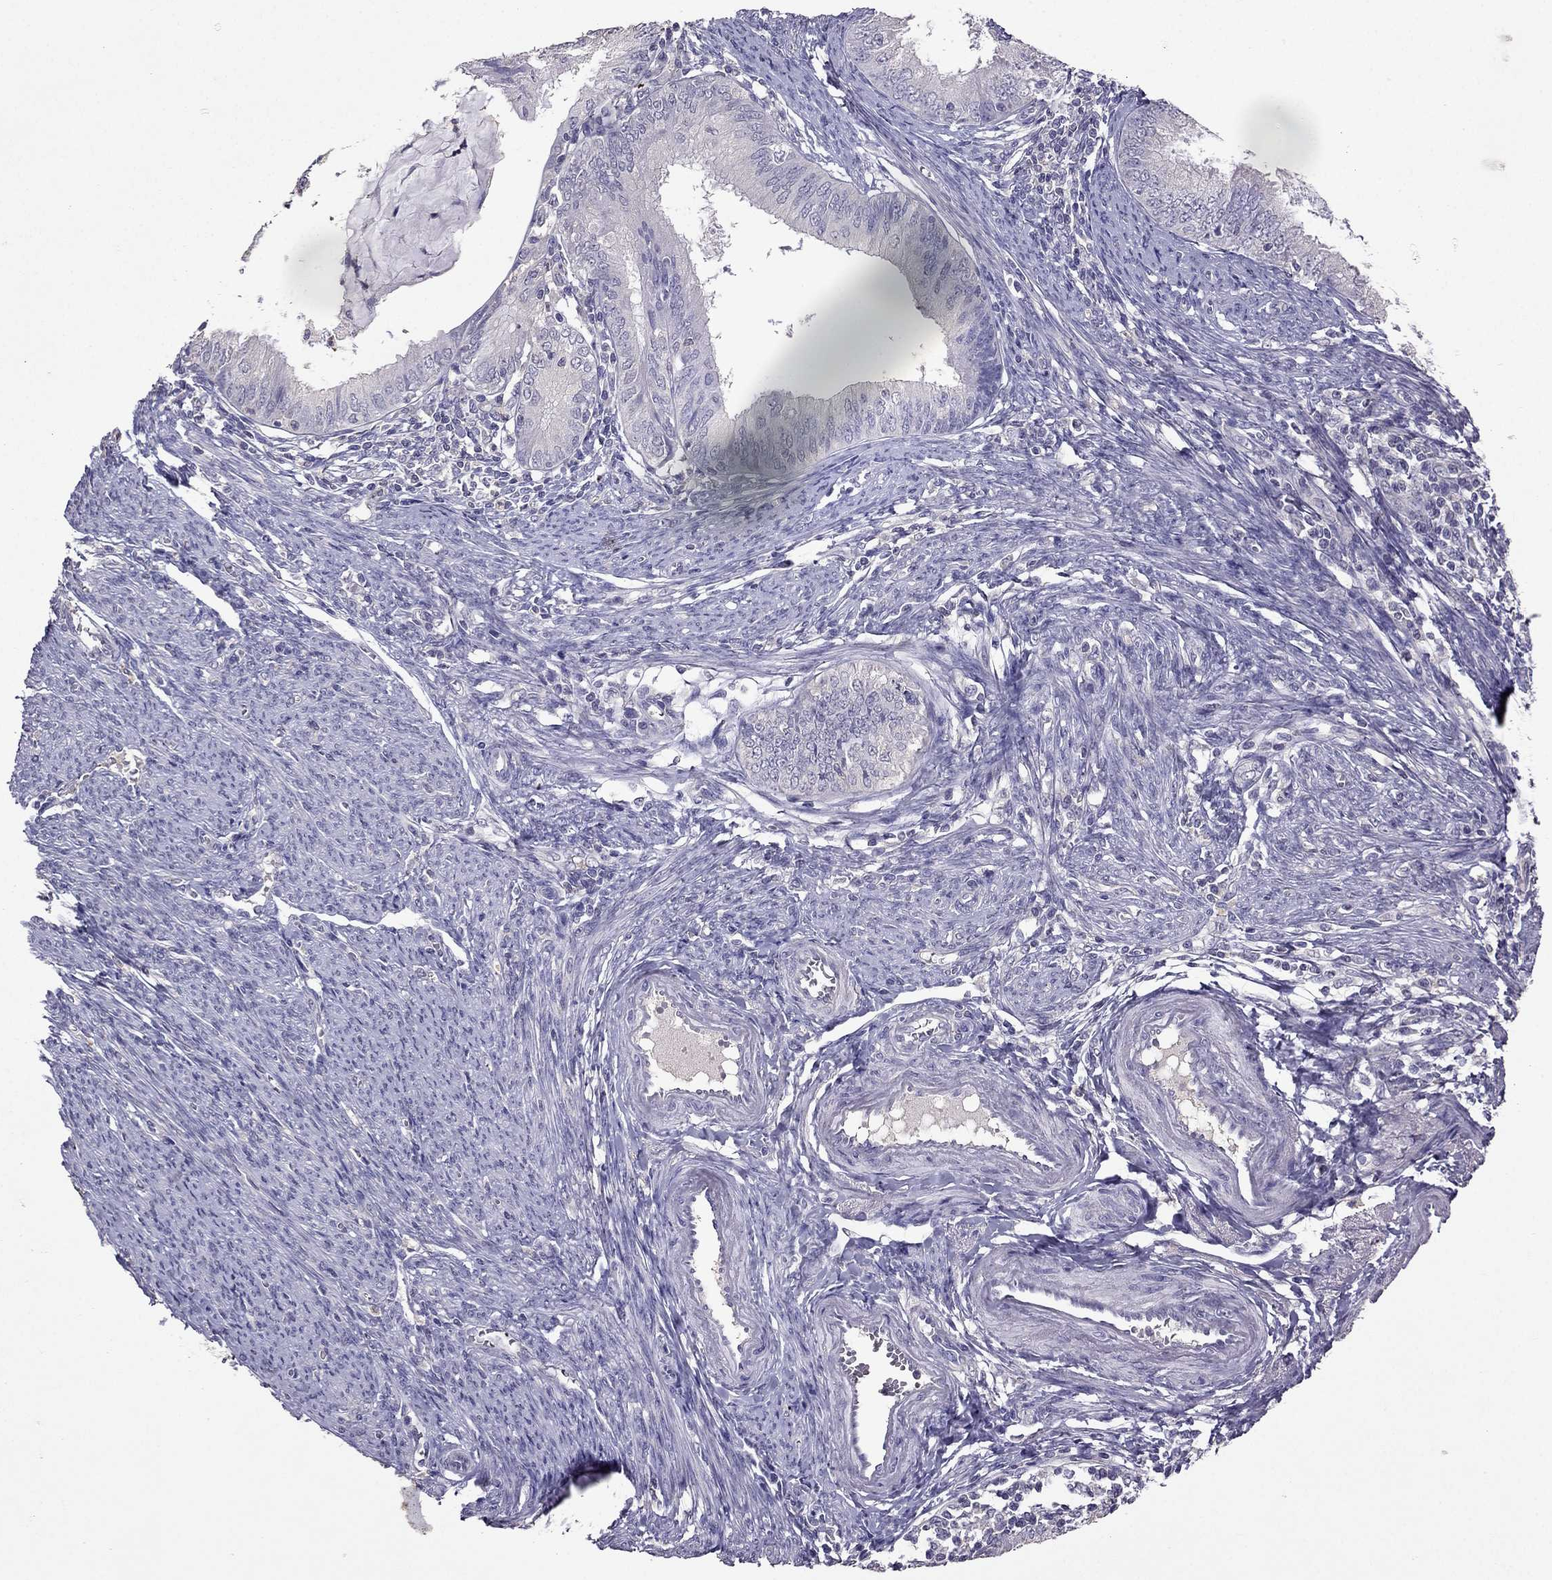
{"staining": {"intensity": "negative", "quantity": "none", "location": "none"}, "tissue": "endometrial cancer", "cell_type": "Tumor cells", "image_type": "cancer", "snomed": [{"axis": "morphology", "description": "Adenocarcinoma, NOS"}, {"axis": "topography", "description": "Endometrium"}], "caption": "This is an immunohistochemistry histopathology image of adenocarcinoma (endometrial). There is no expression in tumor cells.", "gene": "RFLNB", "patient": {"sex": "female", "age": 57}}